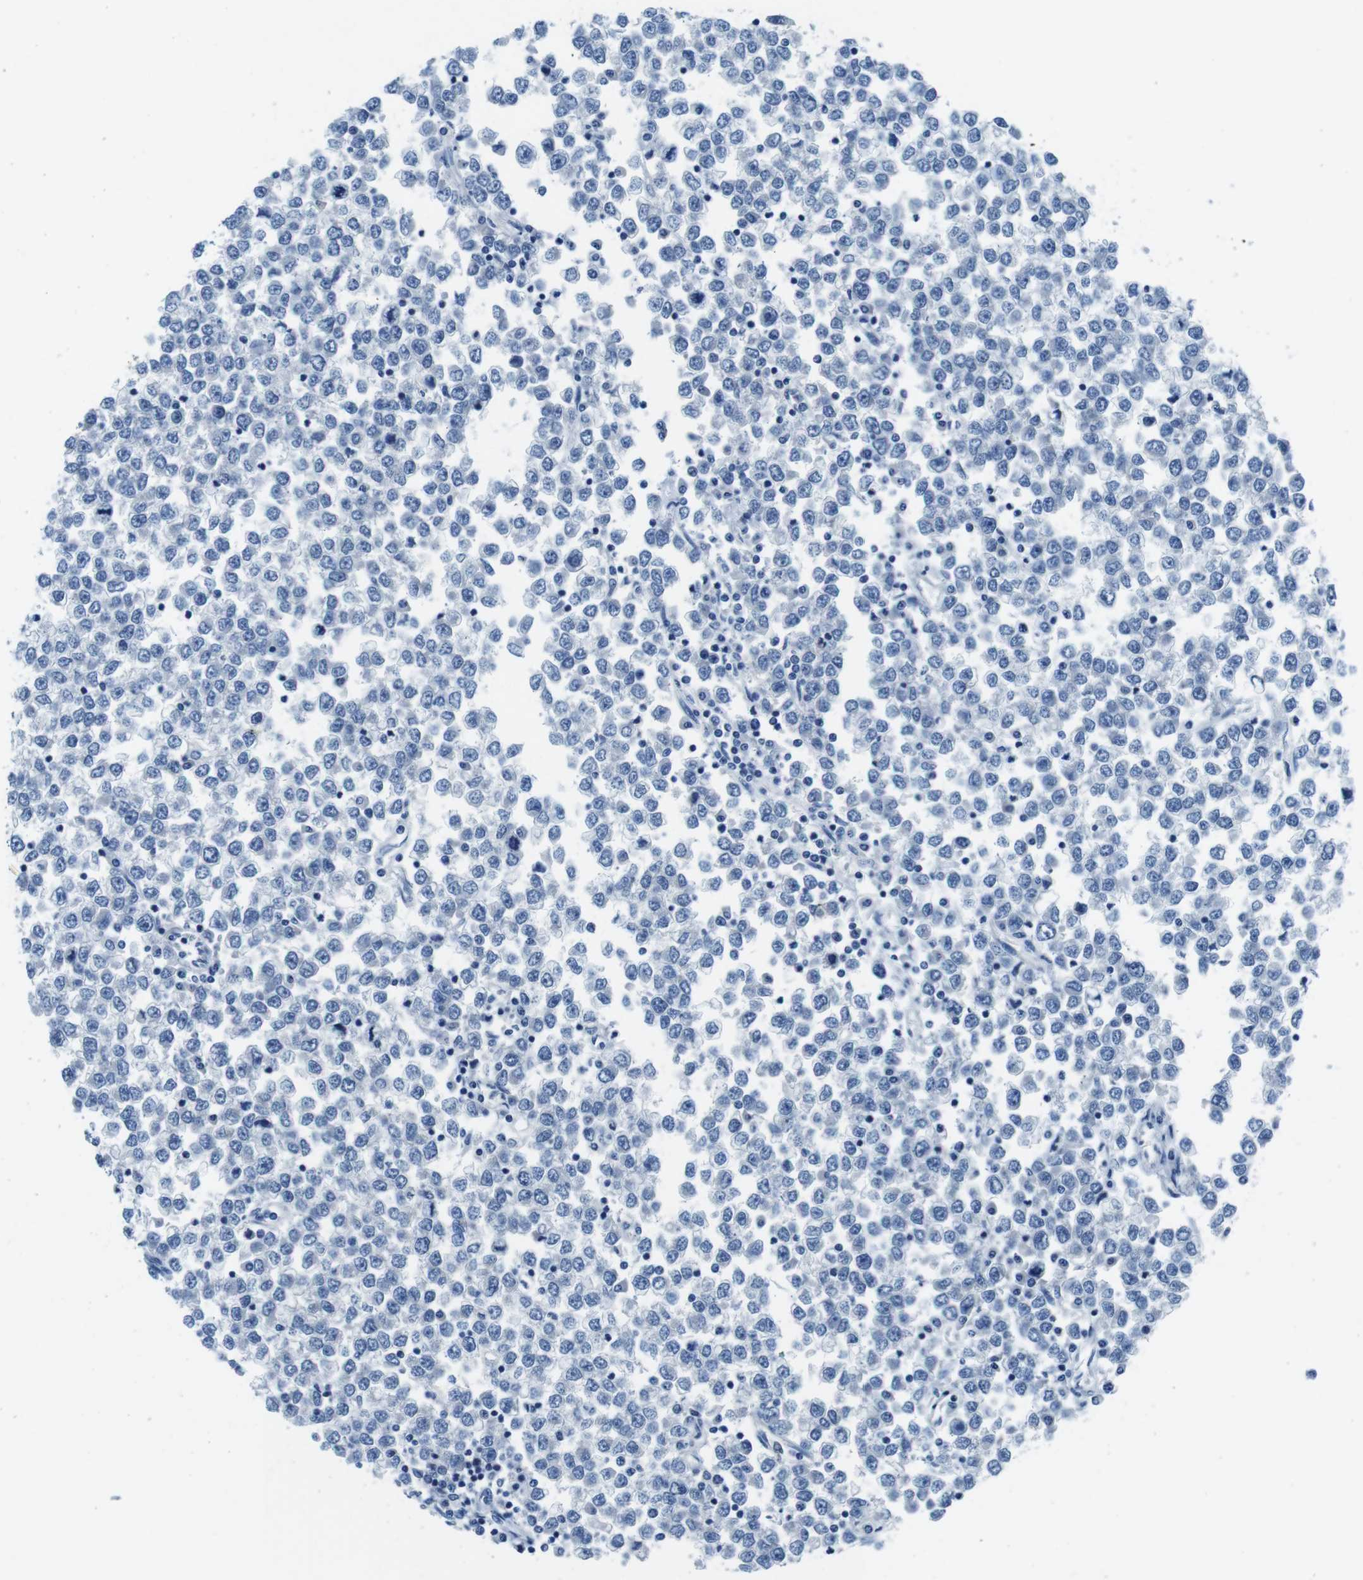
{"staining": {"intensity": "negative", "quantity": "none", "location": "none"}, "tissue": "testis cancer", "cell_type": "Tumor cells", "image_type": "cancer", "snomed": [{"axis": "morphology", "description": "Seminoma, NOS"}, {"axis": "topography", "description": "Testis"}], "caption": "The image demonstrates no staining of tumor cells in testis seminoma.", "gene": "EIF2B5", "patient": {"sex": "male", "age": 65}}